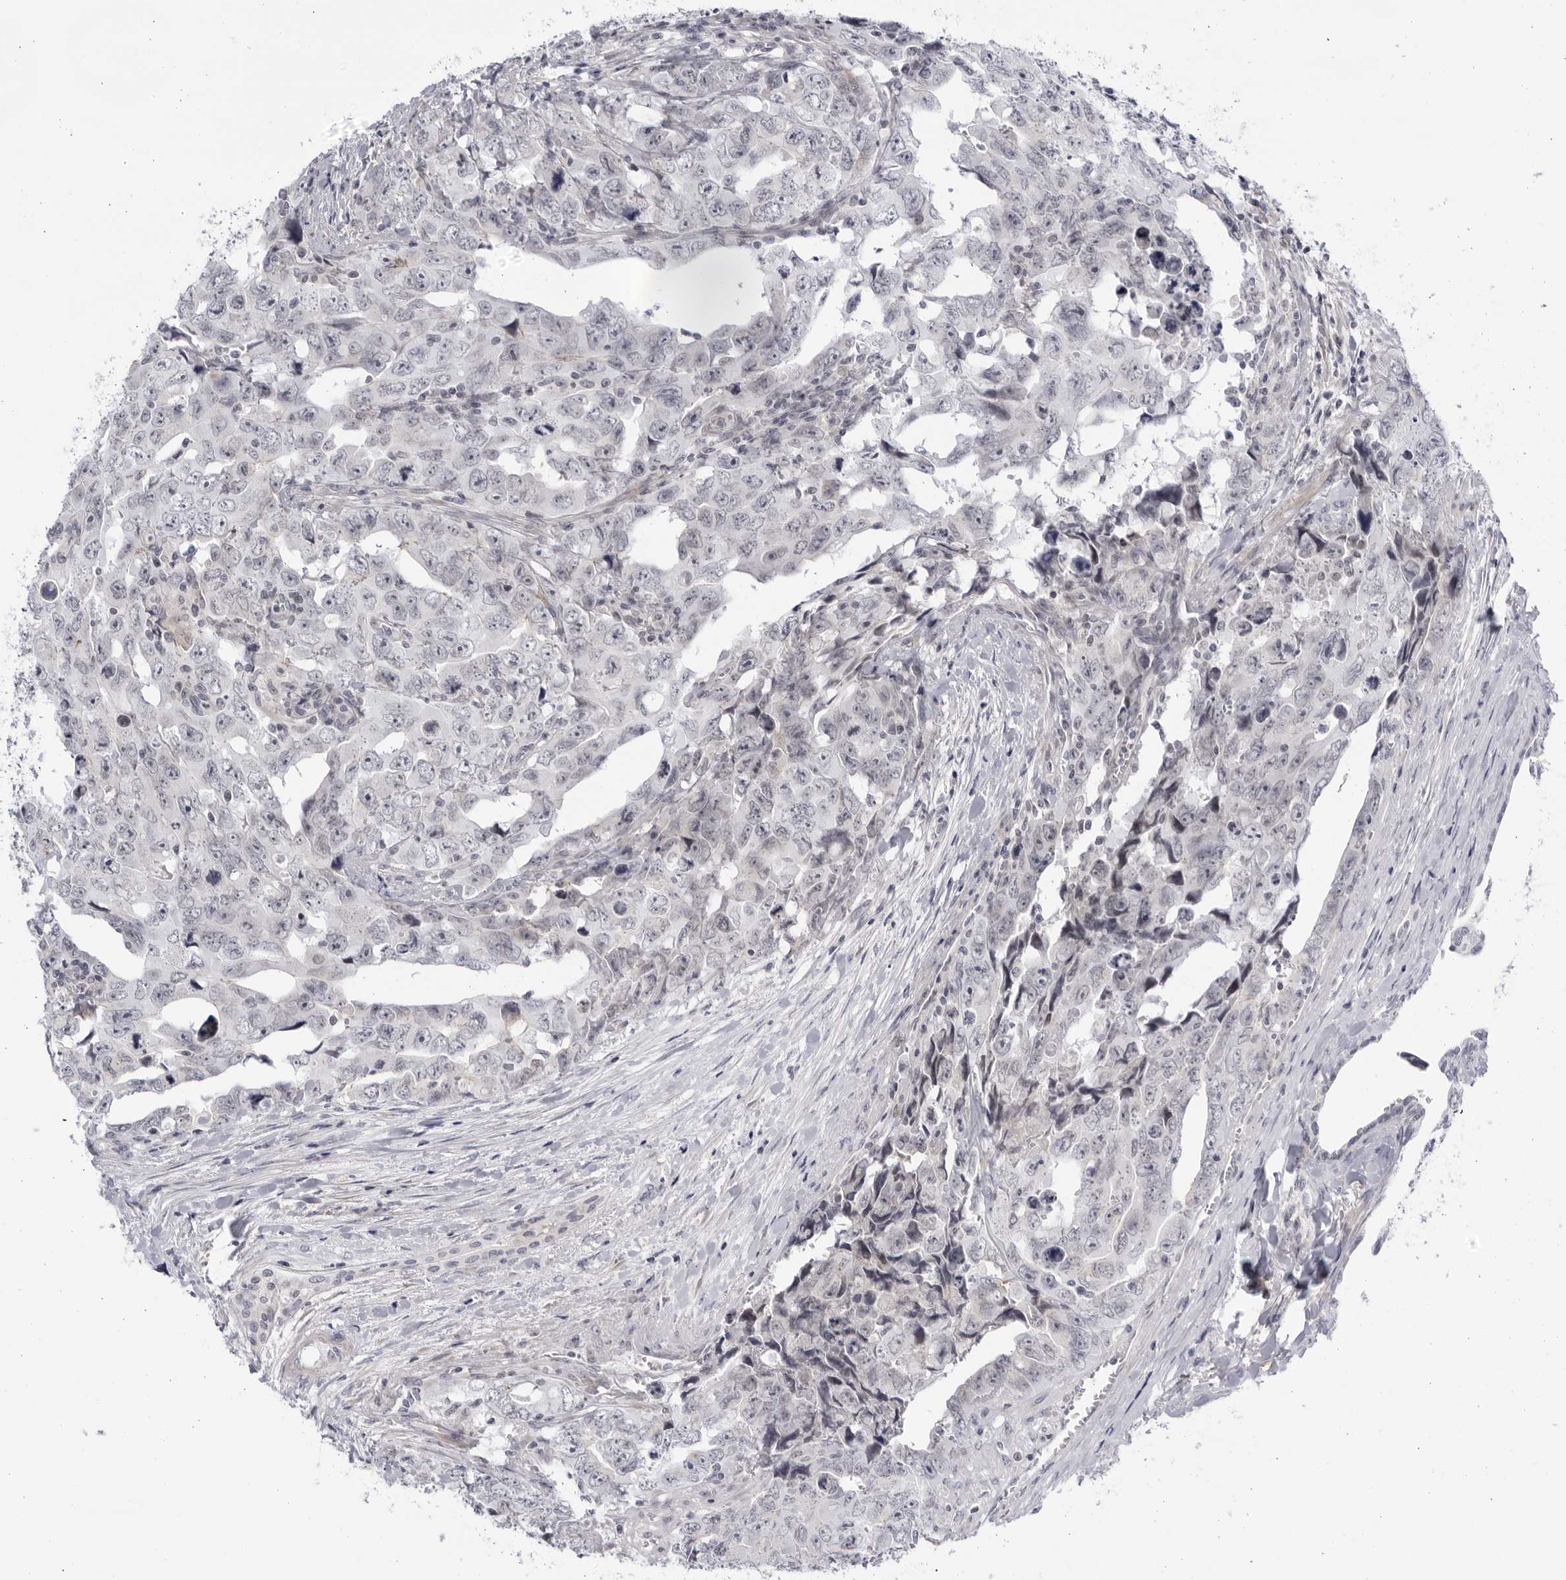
{"staining": {"intensity": "negative", "quantity": "none", "location": "none"}, "tissue": "testis cancer", "cell_type": "Tumor cells", "image_type": "cancer", "snomed": [{"axis": "morphology", "description": "Carcinoma, Embryonal, NOS"}, {"axis": "topography", "description": "Testis"}], "caption": "High power microscopy photomicrograph of an immunohistochemistry photomicrograph of testis embryonal carcinoma, revealing no significant positivity in tumor cells.", "gene": "CNBD1", "patient": {"sex": "male", "age": 28}}